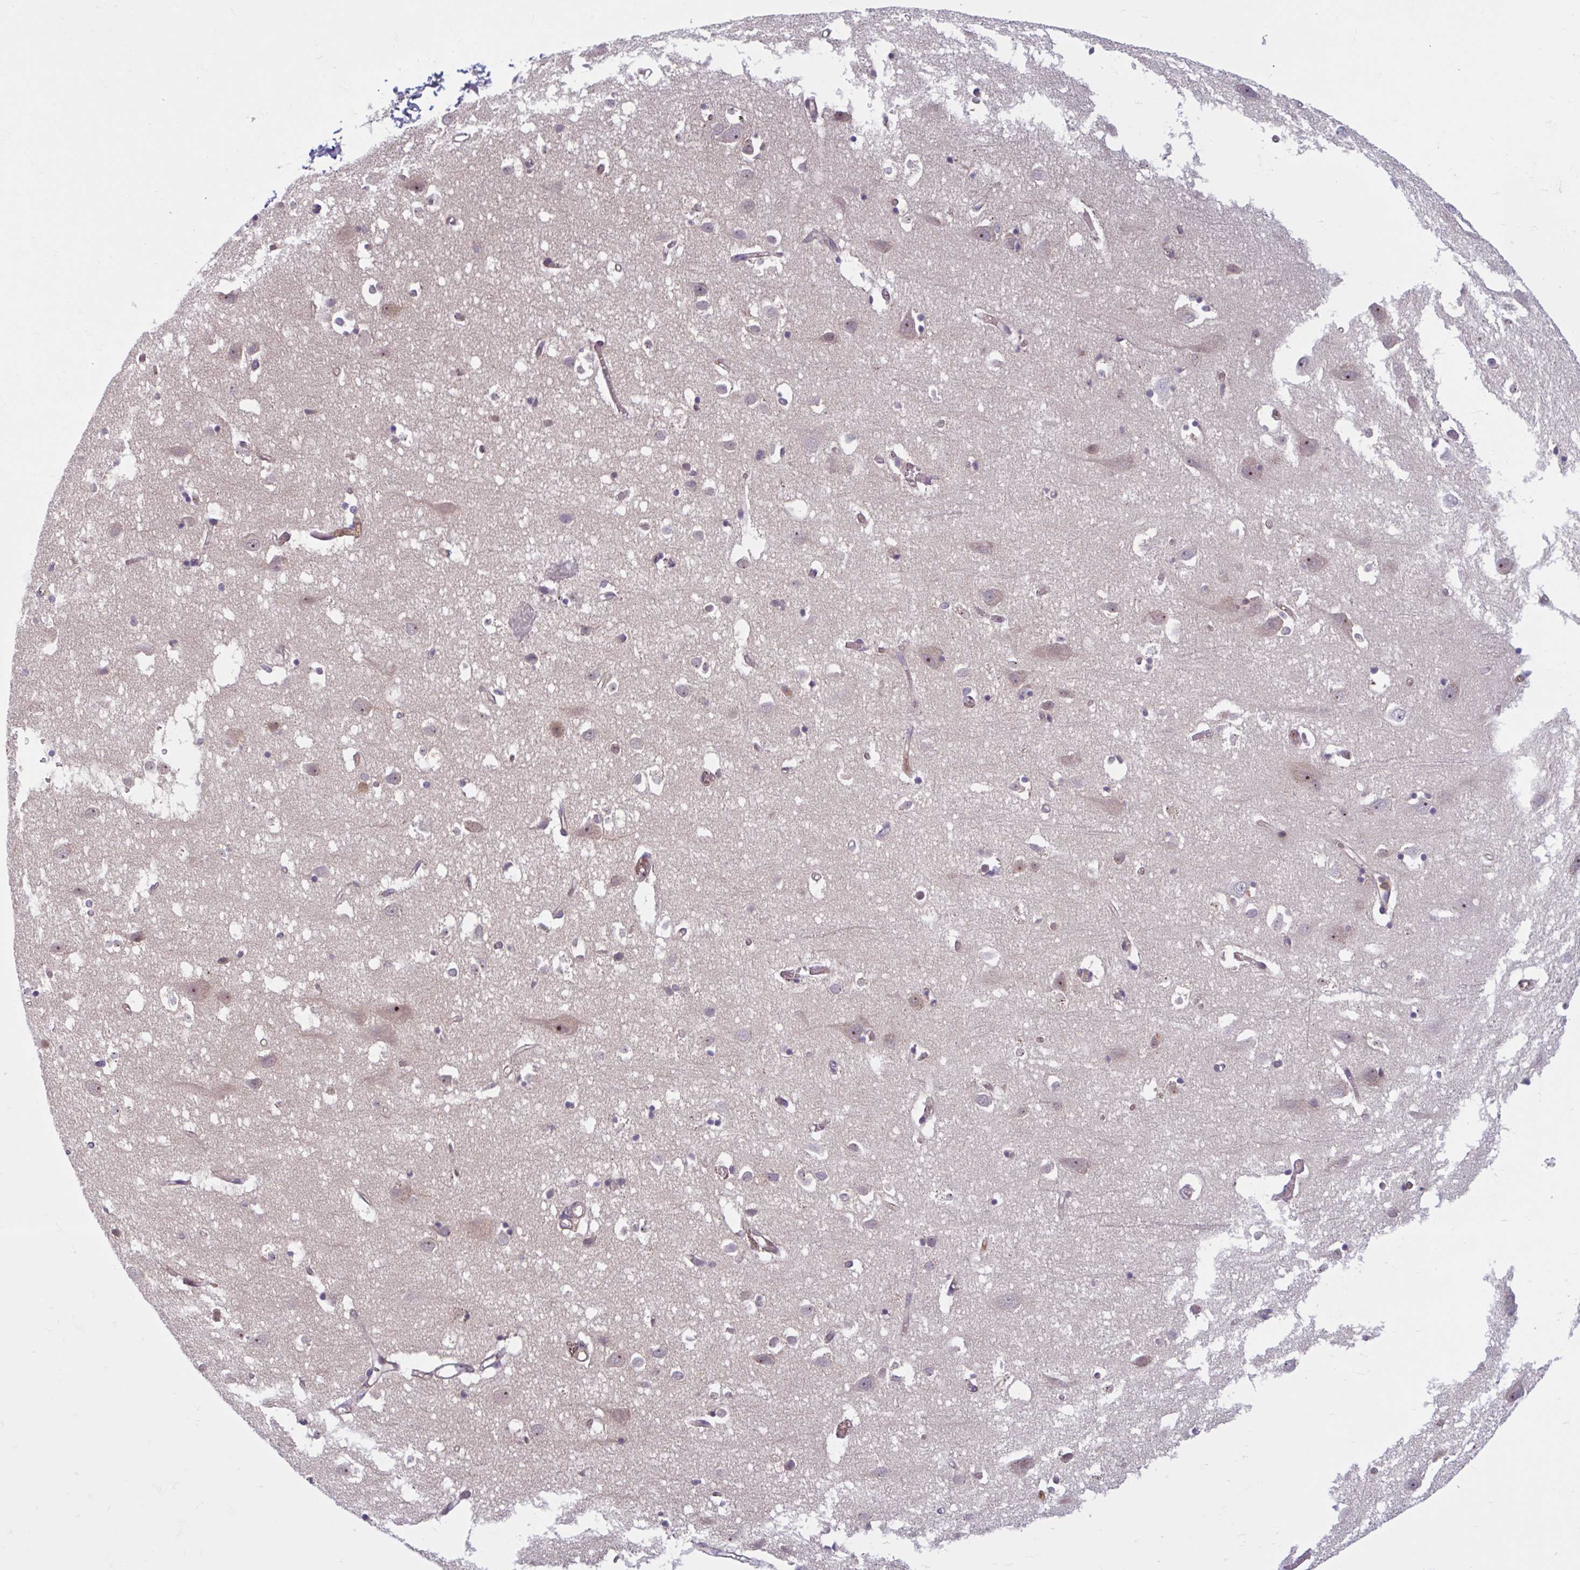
{"staining": {"intensity": "weak", "quantity": "25%-75%", "location": "cytoplasmic/membranous"}, "tissue": "cerebral cortex", "cell_type": "Endothelial cells", "image_type": "normal", "snomed": [{"axis": "morphology", "description": "Normal tissue, NOS"}, {"axis": "topography", "description": "Cerebral cortex"}], "caption": "Immunohistochemistry micrograph of normal cerebral cortex: cerebral cortex stained using IHC exhibits low levels of weak protein expression localized specifically in the cytoplasmic/membranous of endothelial cells, appearing as a cytoplasmic/membranous brown color.", "gene": "HMBS", "patient": {"sex": "male", "age": 70}}